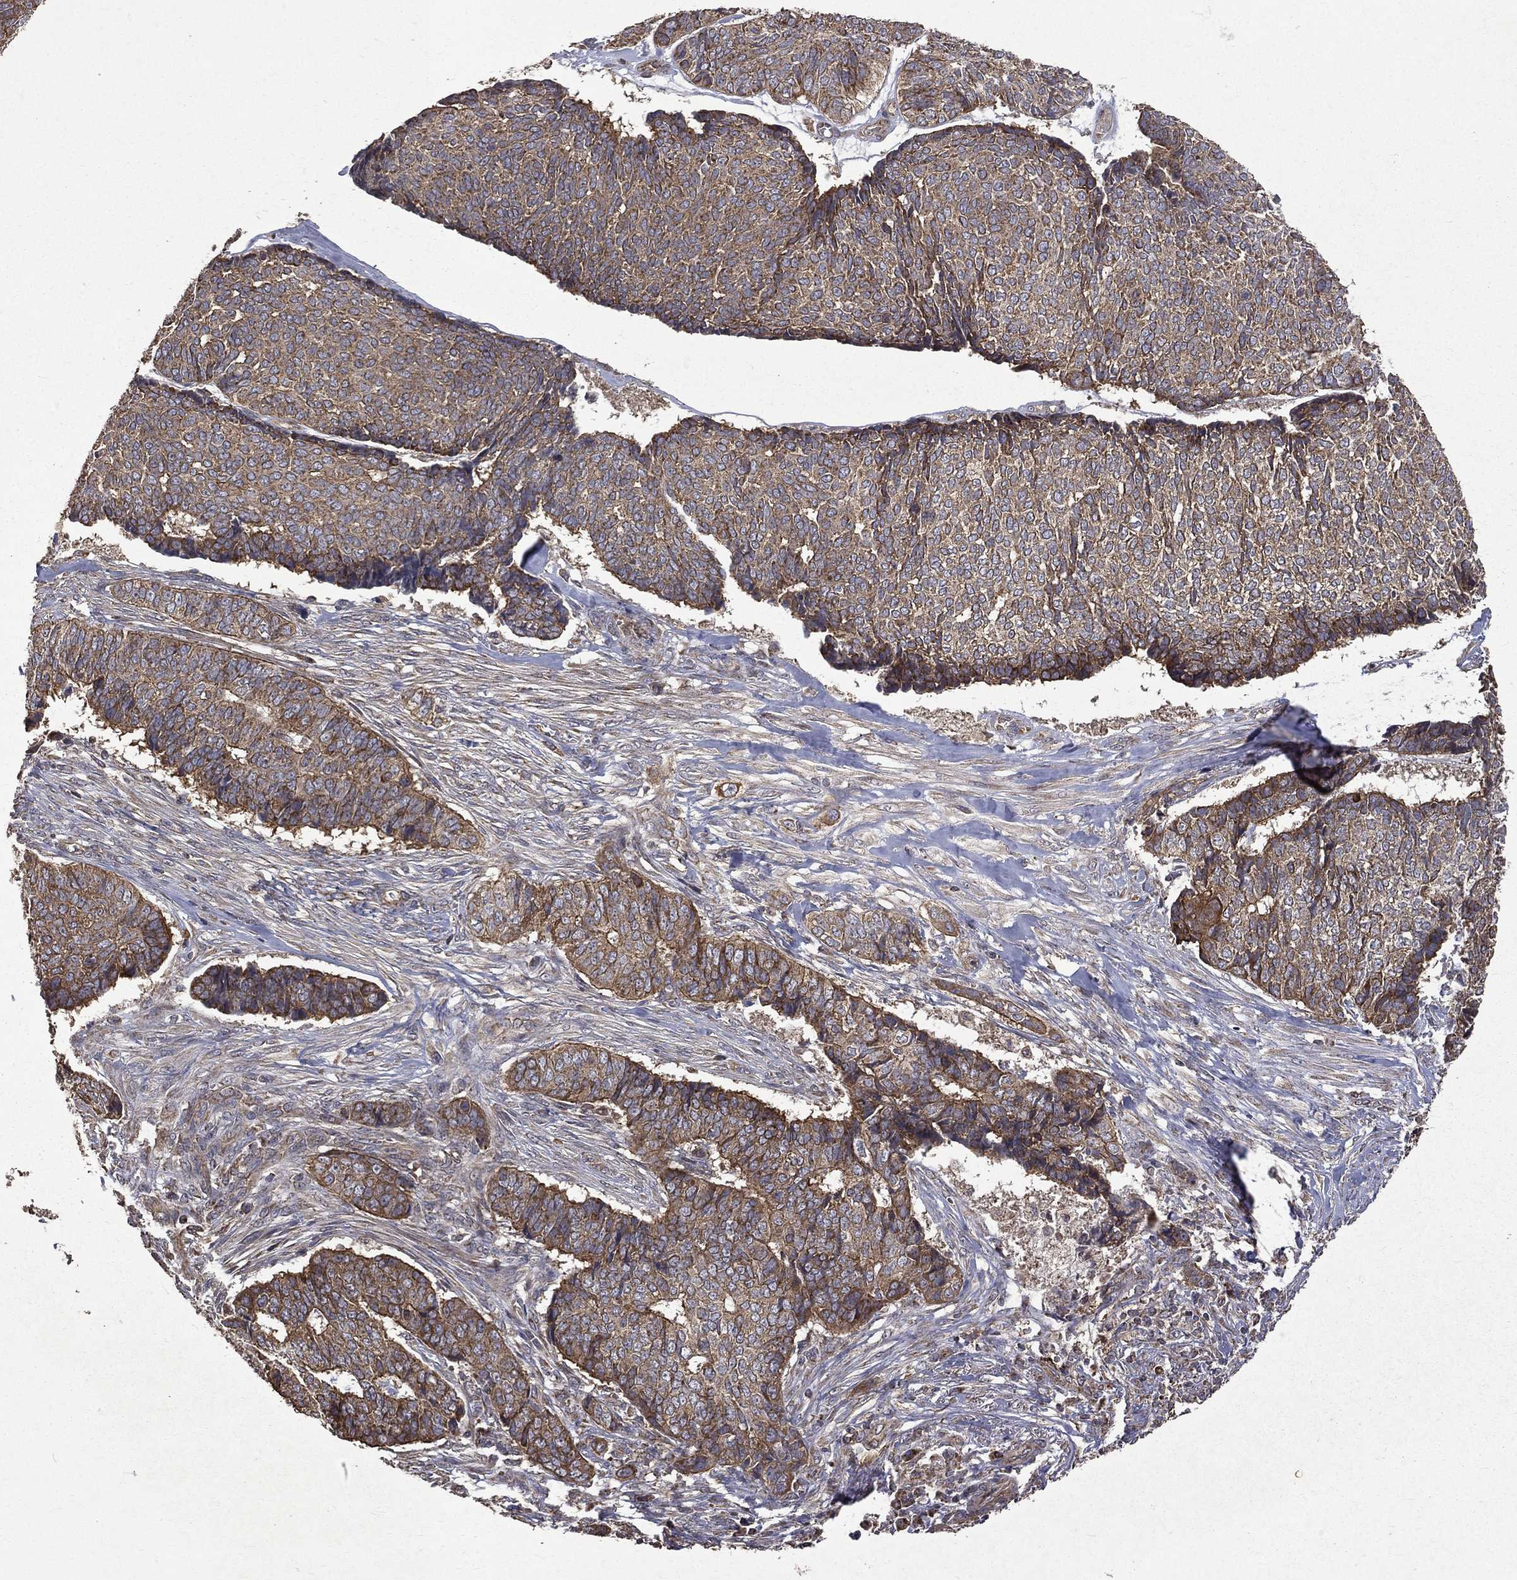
{"staining": {"intensity": "moderate", "quantity": ">75%", "location": "cytoplasmic/membranous"}, "tissue": "skin cancer", "cell_type": "Tumor cells", "image_type": "cancer", "snomed": [{"axis": "morphology", "description": "Basal cell carcinoma"}, {"axis": "topography", "description": "Skin"}], "caption": "Human skin basal cell carcinoma stained with a protein marker shows moderate staining in tumor cells.", "gene": "RPGR", "patient": {"sex": "male", "age": 86}}